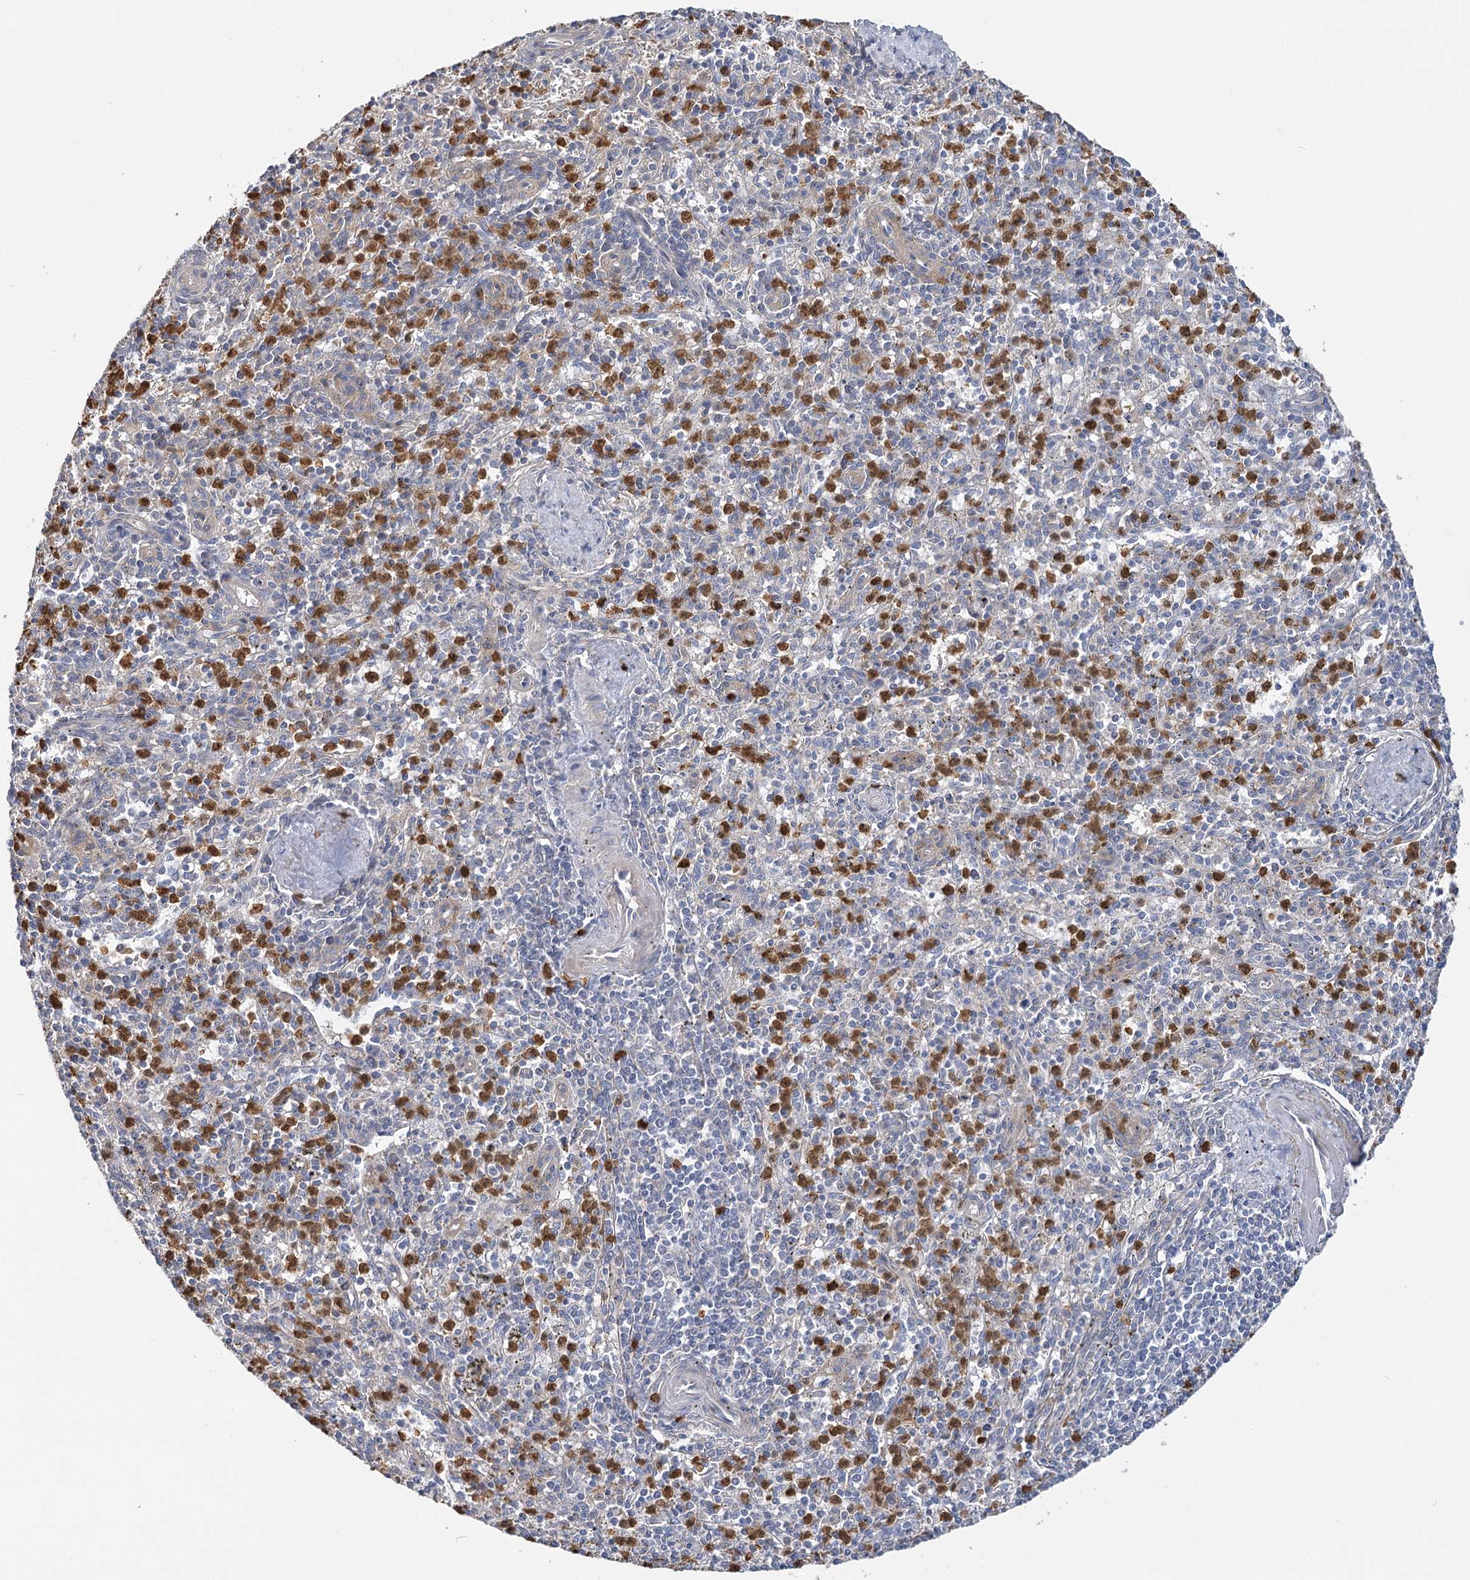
{"staining": {"intensity": "strong", "quantity": "25%-75%", "location": "cytoplasmic/membranous,nuclear"}, "tissue": "spleen", "cell_type": "Cells in red pulp", "image_type": "normal", "snomed": [{"axis": "morphology", "description": "Normal tissue, NOS"}, {"axis": "topography", "description": "Spleen"}], "caption": "Cells in red pulp show high levels of strong cytoplasmic/membranous,nuclear expression in approximately 25%-75% of cells in normal human spleen. (Brightfield microscopy of DAB IHC at high magnification).", "gene": "EPB41L5", "patient": {"sex": "male", "age": 72}}